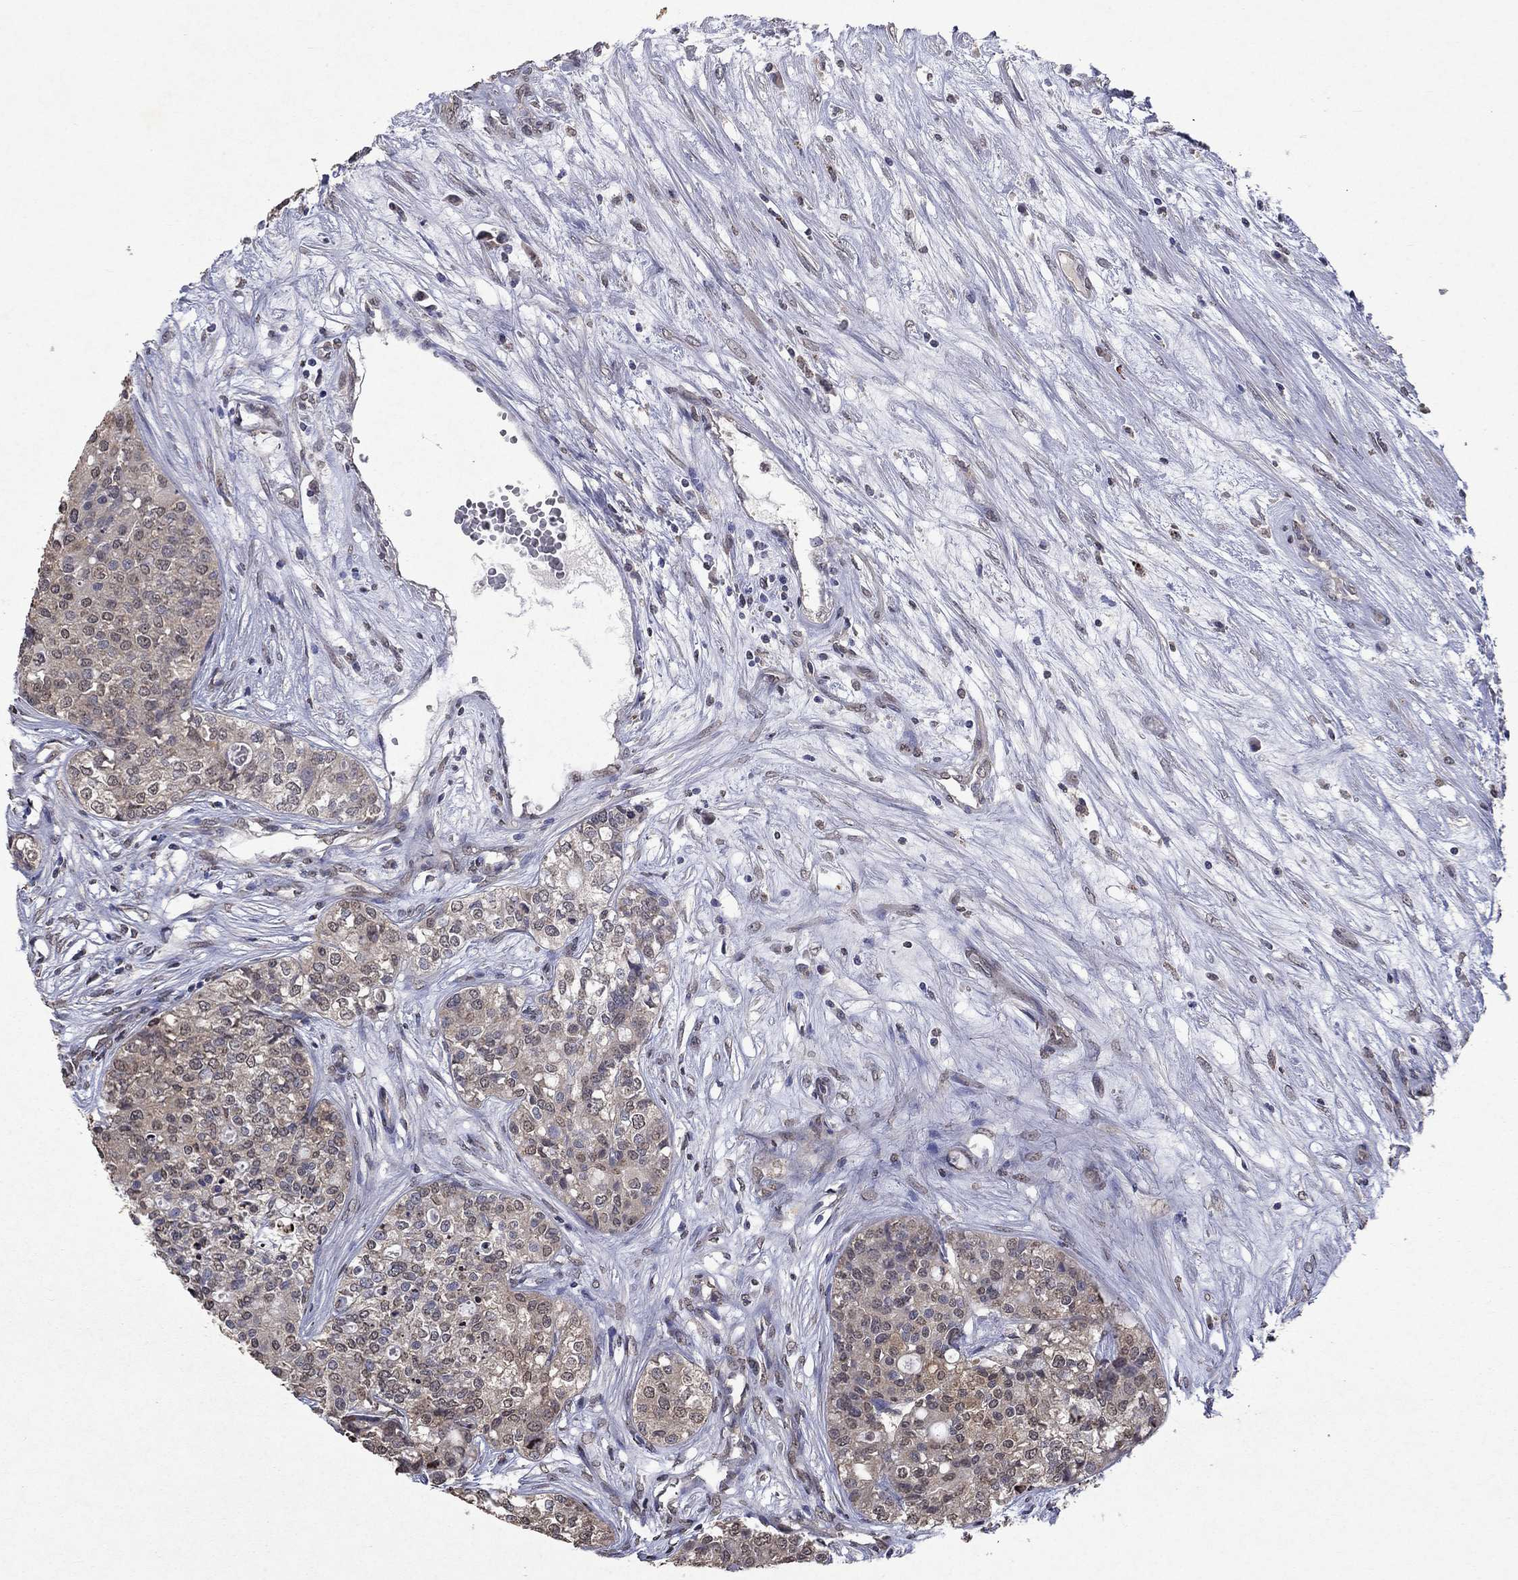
{"staining": {"intensity": "weak", "quantity": "25%-75%", "location": "cytoplasmic/membranous,nuclear"}, "tissue": "carcinoid", "cell_type": "Tumor cells", "image_type": "cancer", "snomed": [{"axis": "morphology", "description": "Carcinoid, malignant, NOS"}, {"axis": "topography", "description": "Colon"}], "caption": "The immunohistochemical stain highlights weak cytoplasmic/membranous and nuclear expression in tumor cells of malignant carcinoid tissue.", "gene": "TTC38", "patient": {"sex": "male", "age": 81}}